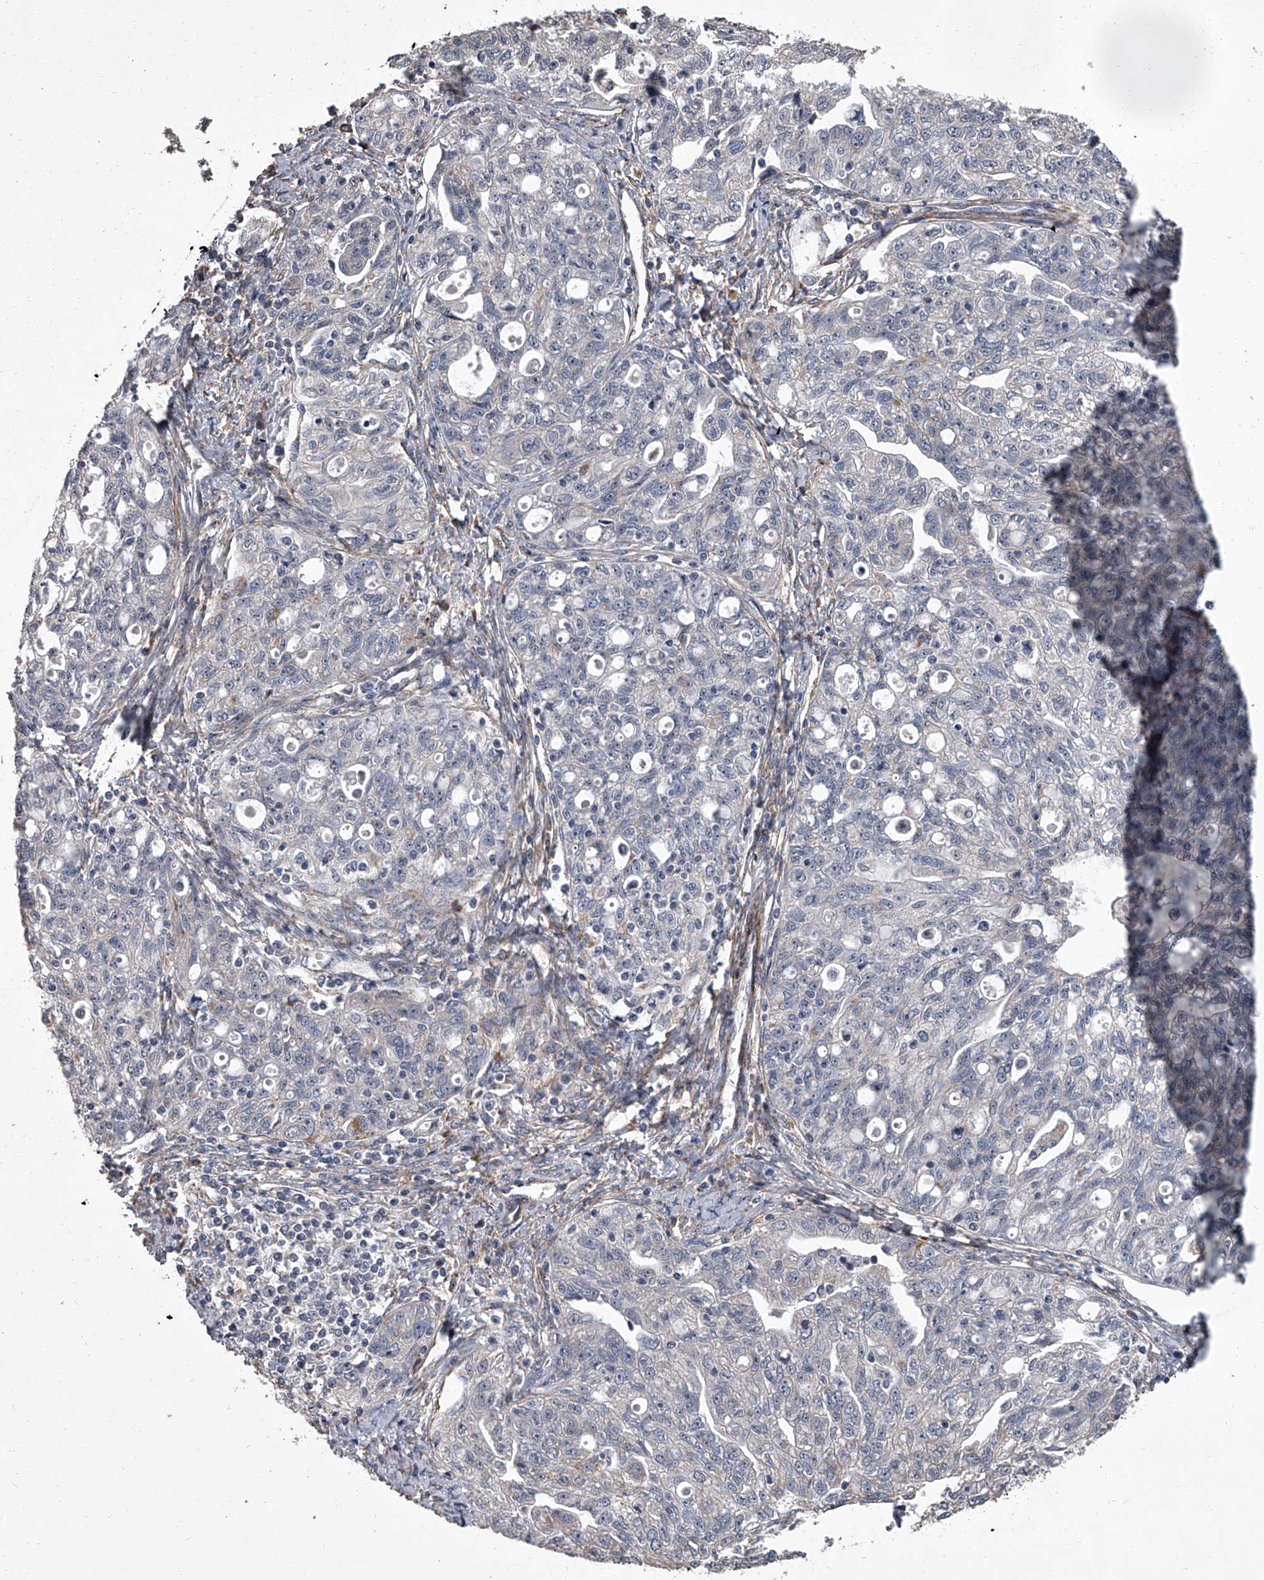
{"staining": {"intensity": "negative", "quantity": "none", "location": "none"}, "tissue": "ovarian cancer", "cell_type": "Tumor cells", "image_type": "cancer", "snomed": [{"axis": "morphology", "description": "Carcinoma, NOS"}, {"axis": "morphology", "description": "Cystadenocarcinoma, serous, NOS"}, {"axis": "topography", "description": "Ovary"}], "caption": "A histopathology image of ovarian serous cystadenocarcinoma stained for a protein exhibits no brown staining in tumor cells. (Brightfield microscopy of DAB (3,3'-diaminobenzidine) immunohistochemistry at high magnification).", "gene": "SIRT4", "patient": {"sex": "female", "age": 69}}